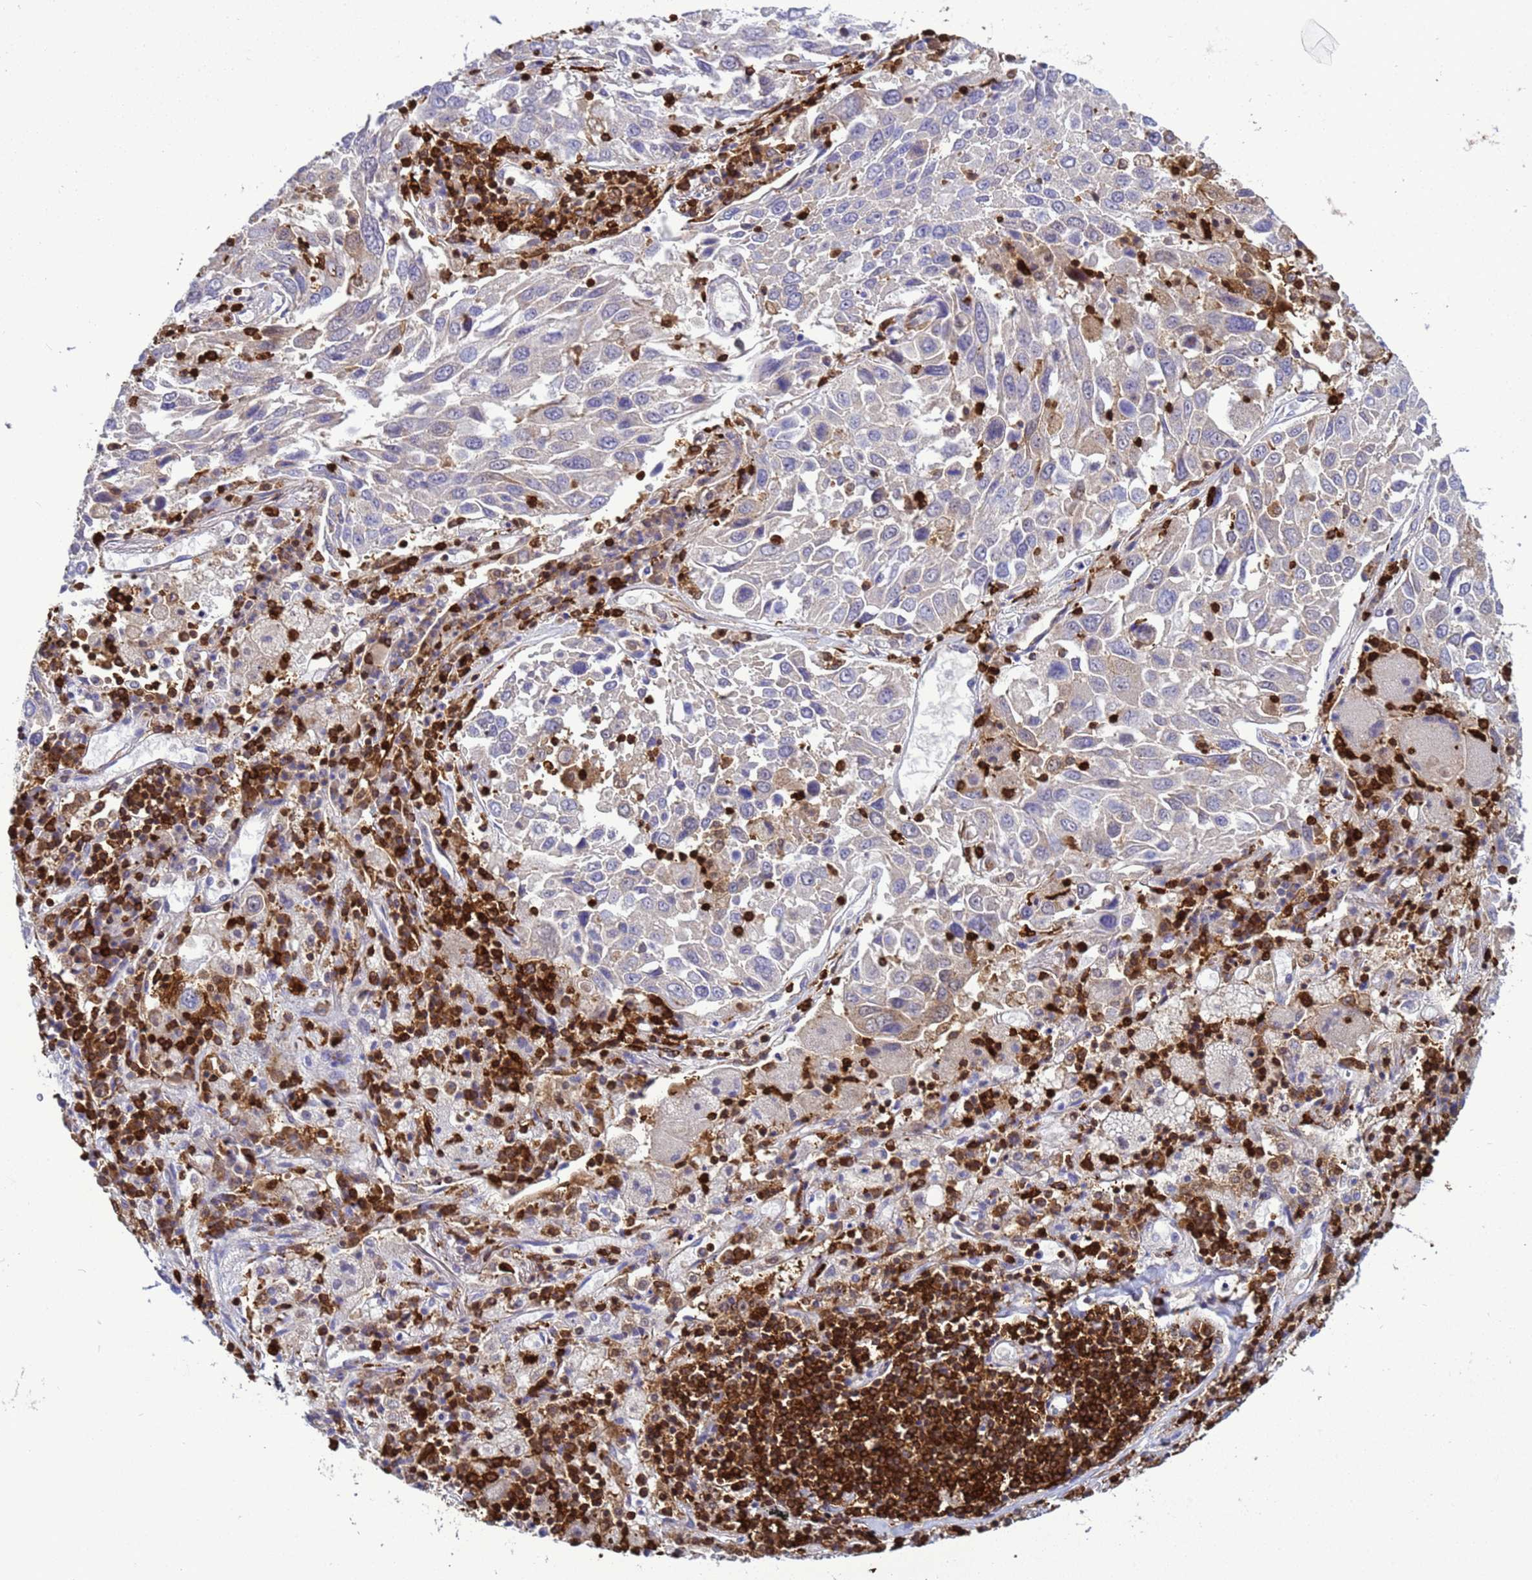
{"staining": {"intensity": "negative", "quantity": "none", "location": "none"}, "tissue": "lung cancer", "cell_type": "Tumor cells", "image_type": "cancer", "snomed": [{"axis": "morphology", "description": "Squamous cell carcinoma, NOS"}, {"axis": "topography", "description": "Lung"}], "caption": "DAB immunohistochemical staining of squamous cell carcinoma (lung) displays no significant expression in tumor cells.", "gene": "EZR", "patient": {"sex": "male", "age": 65}}